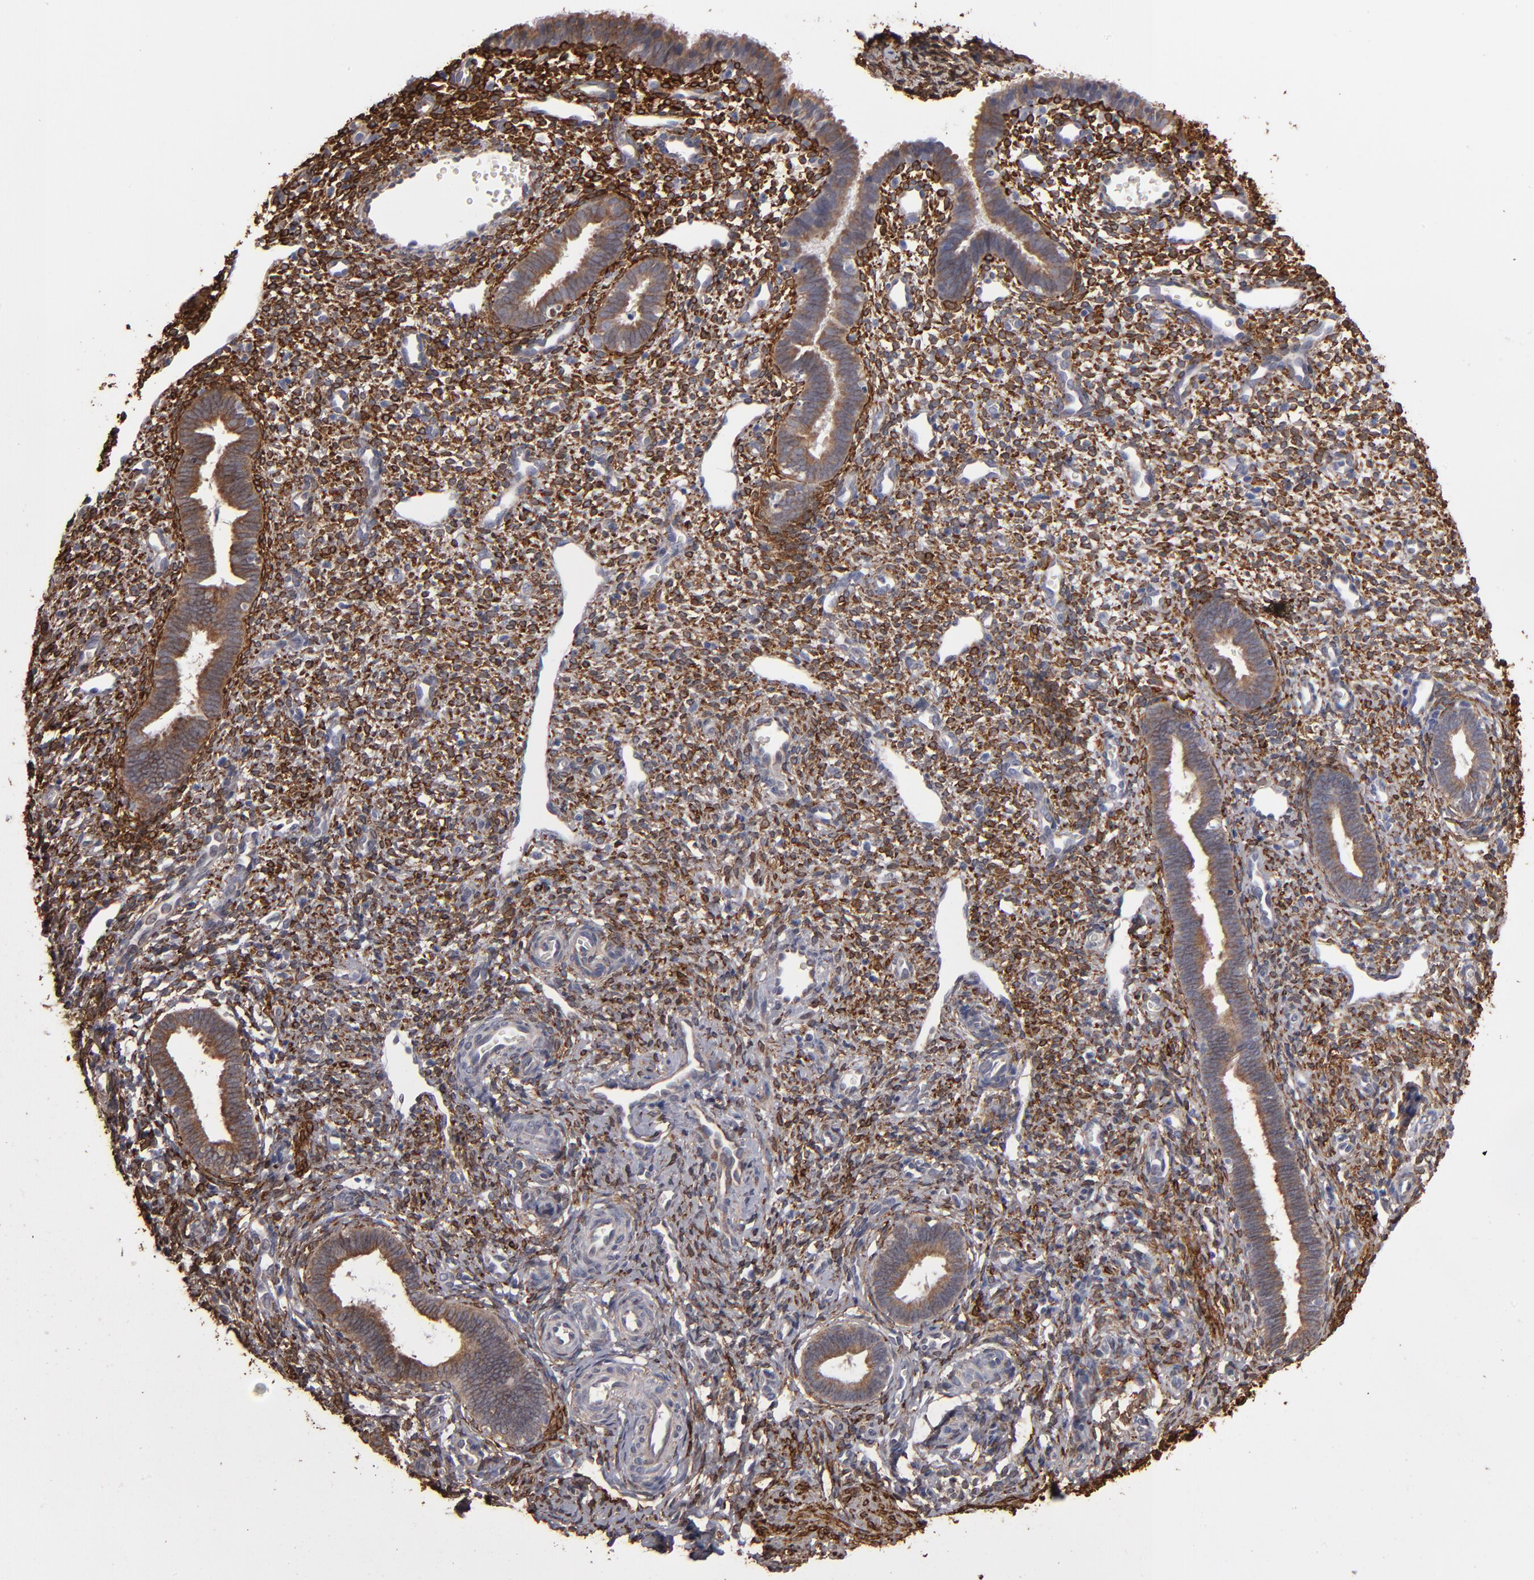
{"staining": {"intensity": "strong", "quantity": ">75%", "location": "cytoplasmic/membranous"}, "tissue": "endometrium", "cell_type": "Cells in endometrial stroma", "image_type": "normal", "snomed": [{"axis": "morphology", "description": "Normal tissue, NOS"}, {"axis": "topography", "description": "Endometrium"}], "caption": "Immunohistochemistry image of unremarkable endometrium: human endometrium stained using IHC demonstrates high levels of strong protein expression localized specifically in the cytoplasmic/membranous of cells in endometrial stroma, appearing as a cytoplasmic/membranous brown color.", "gene": "PGRMC1", "patient": {"sex": "female", "age": 27}}